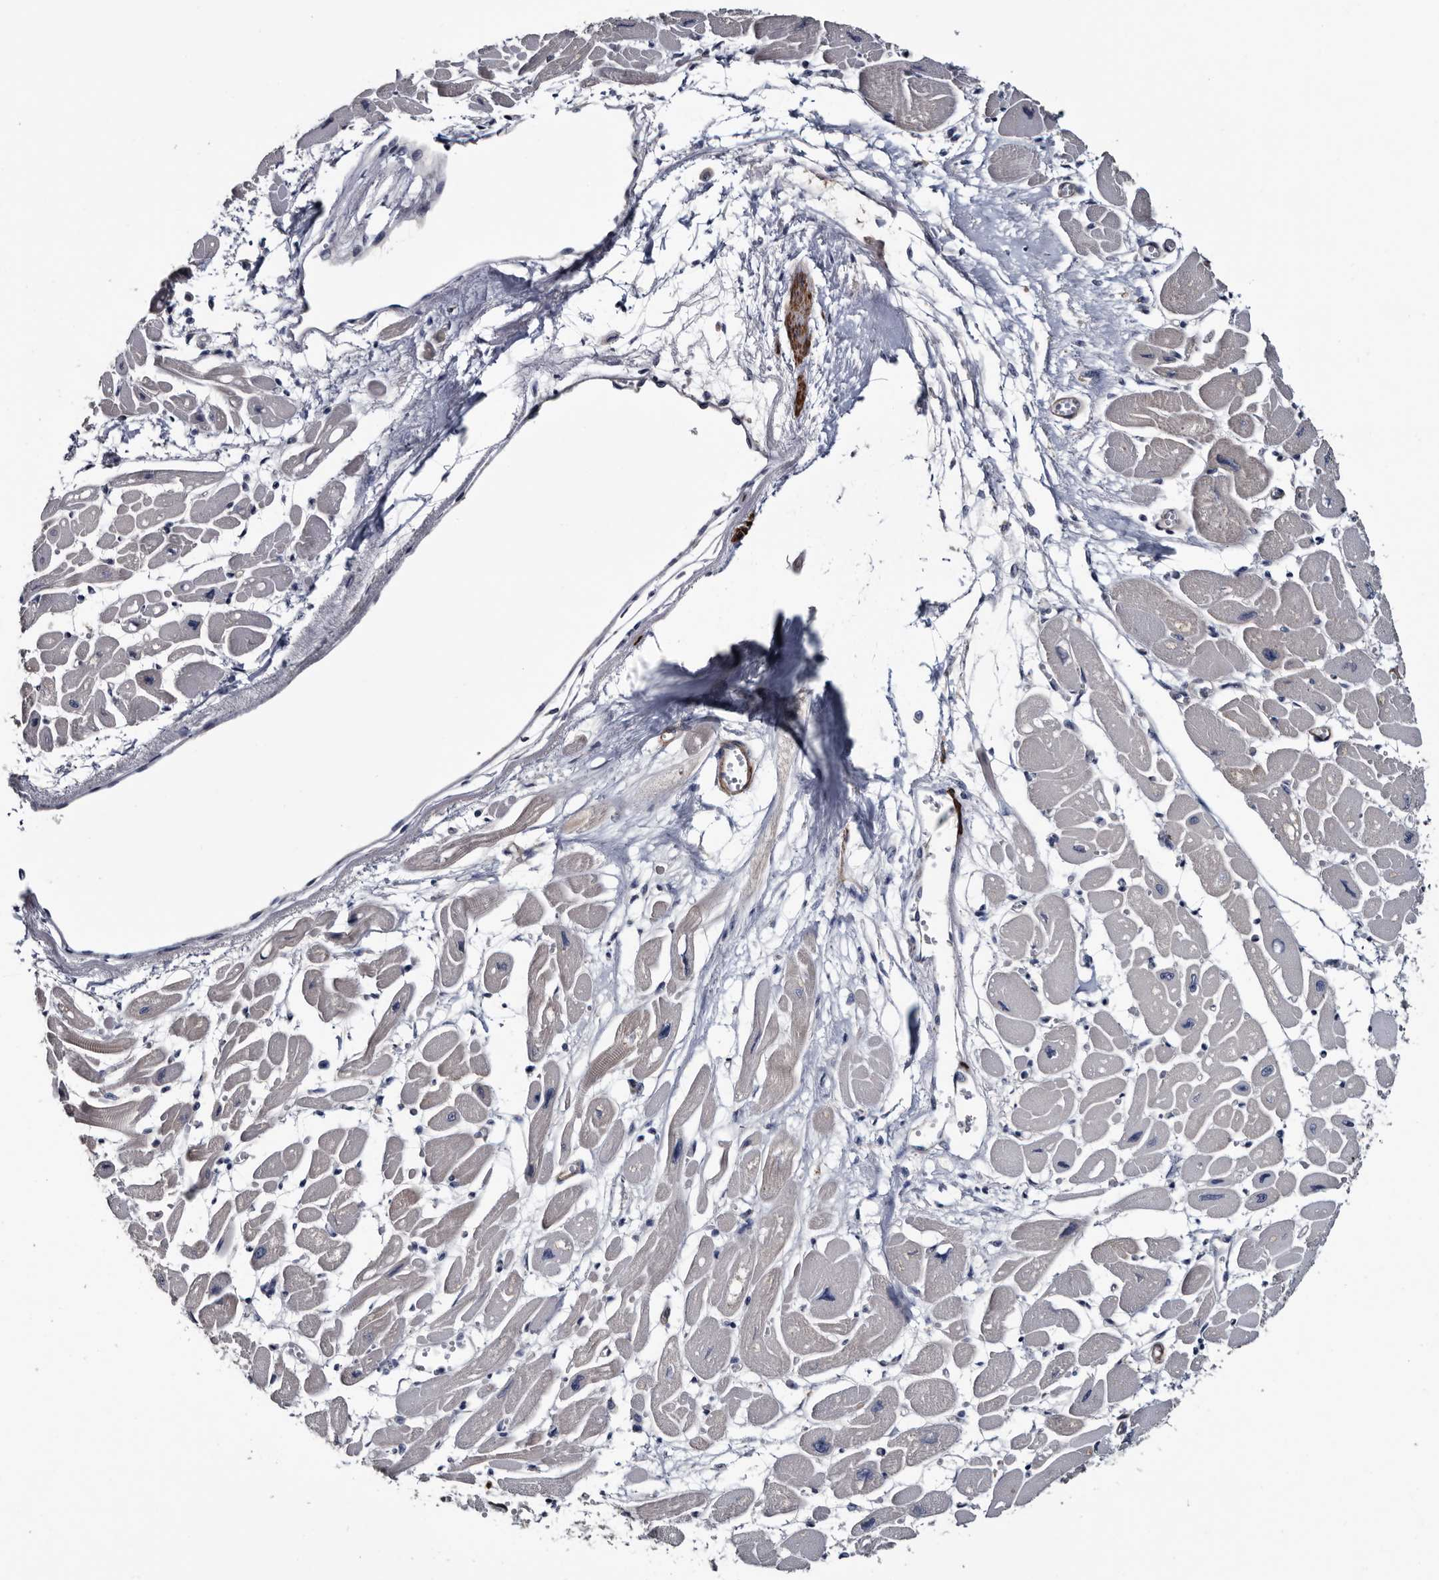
{"staining": {"intensity": "weak", "quantity": "<25%", "location": "cytoplasmic/membranous"}, "tissue": "heart muscle", "cell_type": "Cardiomyocytes", "image_type": "normal", "snomed": [{"axis": "morphology", "description": "Normal tissue, NOS"}, {"axis": "topography", "description": "Heart"}], "caption": "DAB immunohistochemical staining of unremarkable heart muscle displays no significant expression in cardiomyocytes. (Immunohistochemistry, brightfield microscopy, high magnification).", "gene": "IARS1", "patient": {"sex": "female", "age": 54}}